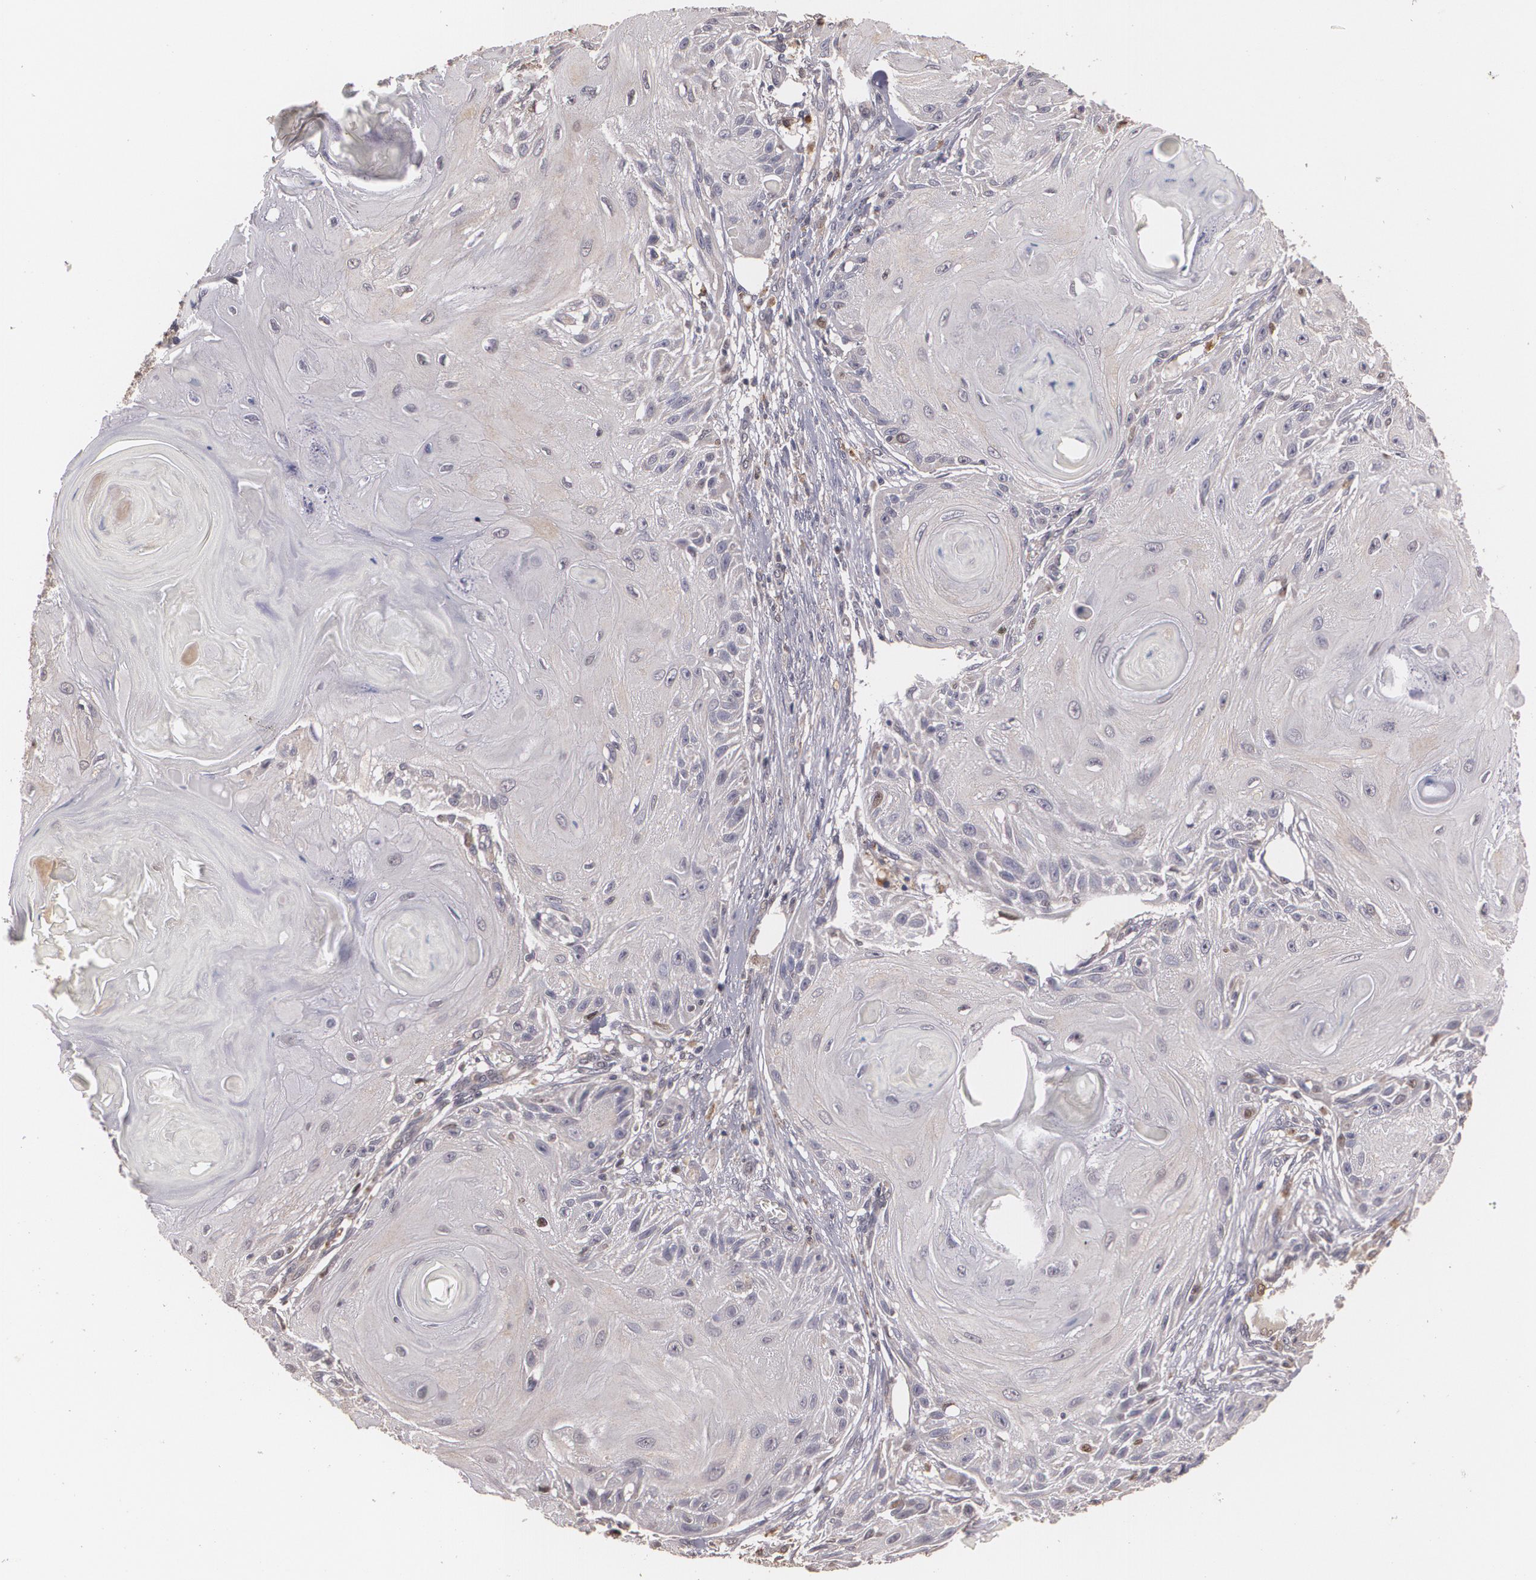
{"staining": {"intensity": "moderate", "quantity": "<25%", "location": "nuclear"}, "tissue": "skin cancer", "cell_type": "Tumor cells", "image_type": "cancer", "snomed": [{"axis": "morphology", "description": "Squamous cell carcinoma, NOS"}, {"axis": "topography", "description": "Skin"}], "caption": "High-power microscopy captured an immunohistochemistry (IHC) histopathology image of skin squamous cell carcinoma, revealing moderate nuclear expression in about <25% of tumor cells. The staining was performed using DAB to visualize the protein expression in brown, while the nuclei were stained in blue with hematoxylin (Magnification: 20x).", "gene": "BRCA1", "patient": {"sex": "female", "age": 88}}